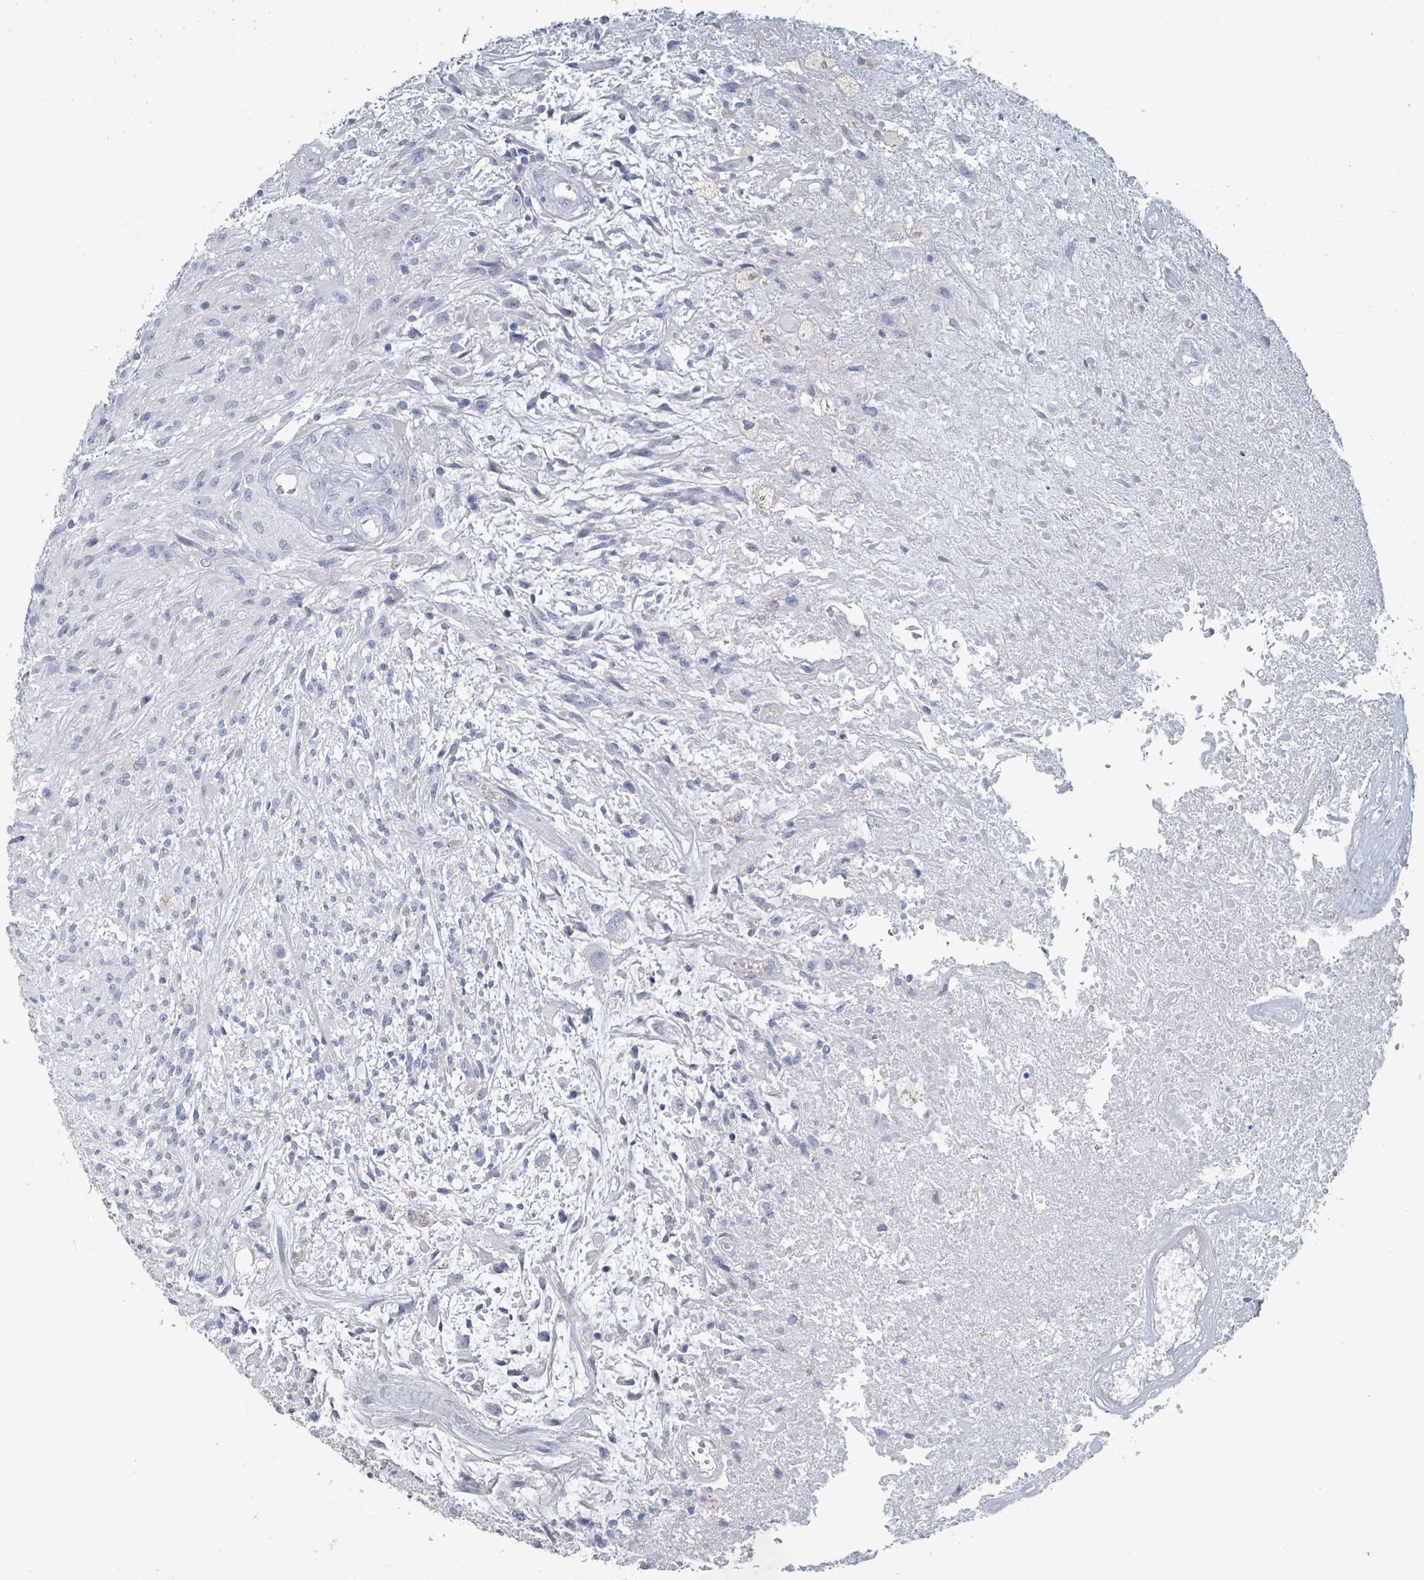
{"staining": {"intensity": "negative", "quantity": "none", "location": "none"}, "tissue": "glioma", "cell_type": "Tumor cells", "image_type": "cancer", "snomed": [{"axis": "morphology", "description": "Glioma, malignant, High grade"}, {"axis": "topography", "description": "Brain"}], "caption": "The image demonstrates no staining of tumor cells in malignant high-grade glioma.", "gene": "VPS13D", "patient": {"sex": "male", "age": 56}}